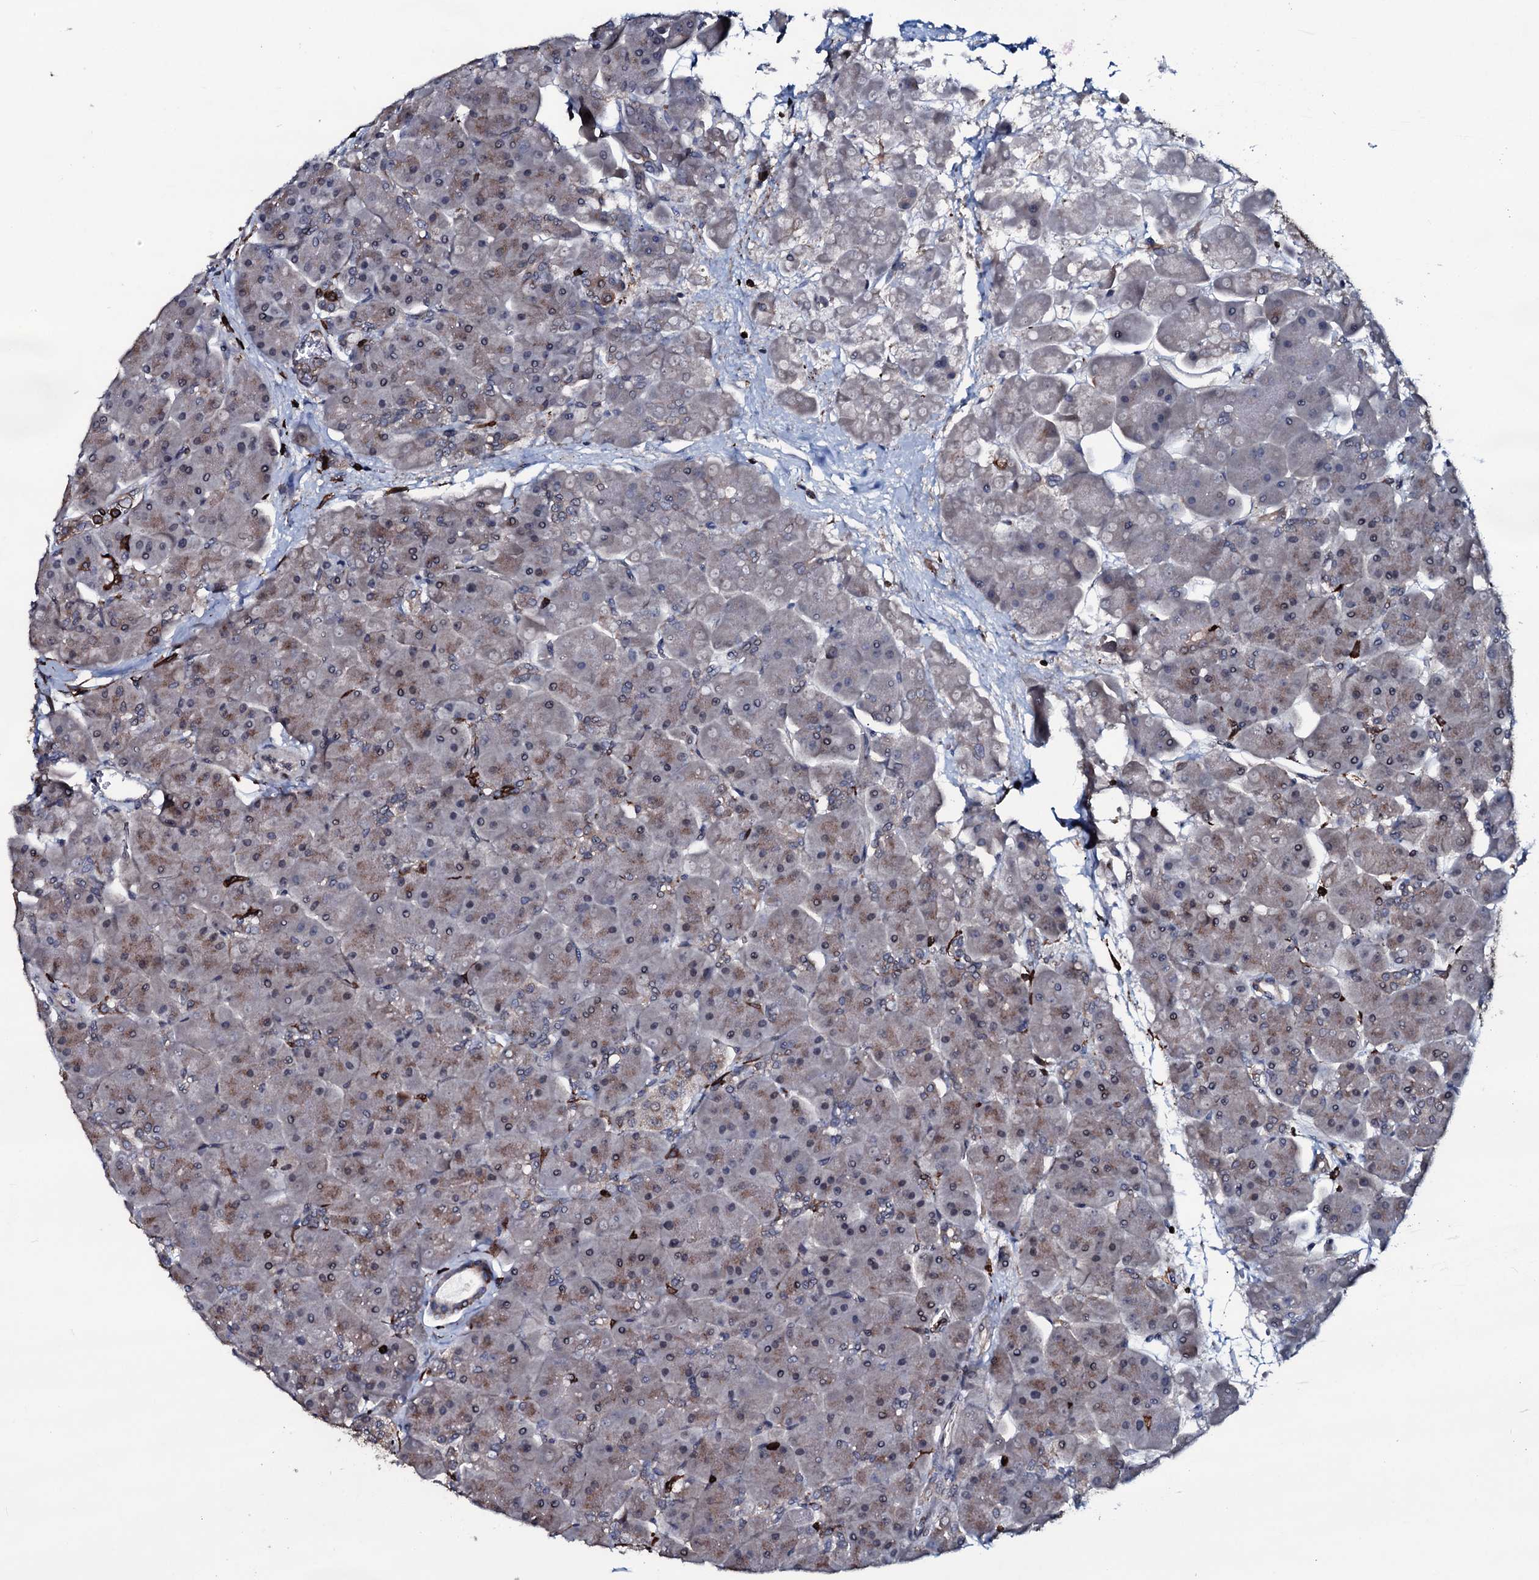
{"staining": {"intensity": "moderate", "quantity": "25%-75%", "location": "cytoplasmic/membranous"}, "tissue": "pancreas", "cell_type": "Exocrine glandular cells", "image_type": "normal", "snomed": [{"axis": "morphology", "description": "Normal tissue, NOS"}, {"axis": "topography", "description": "Pancreas"}], "caption": "Protein expression analysis of normal pancreas demonstrates moderate cytoplasmic/membranous staining in about 25%-75% of exocrine glandular cells.", "gene": "OGFOD2", "patient": {"sex": "male", "age": 66}}